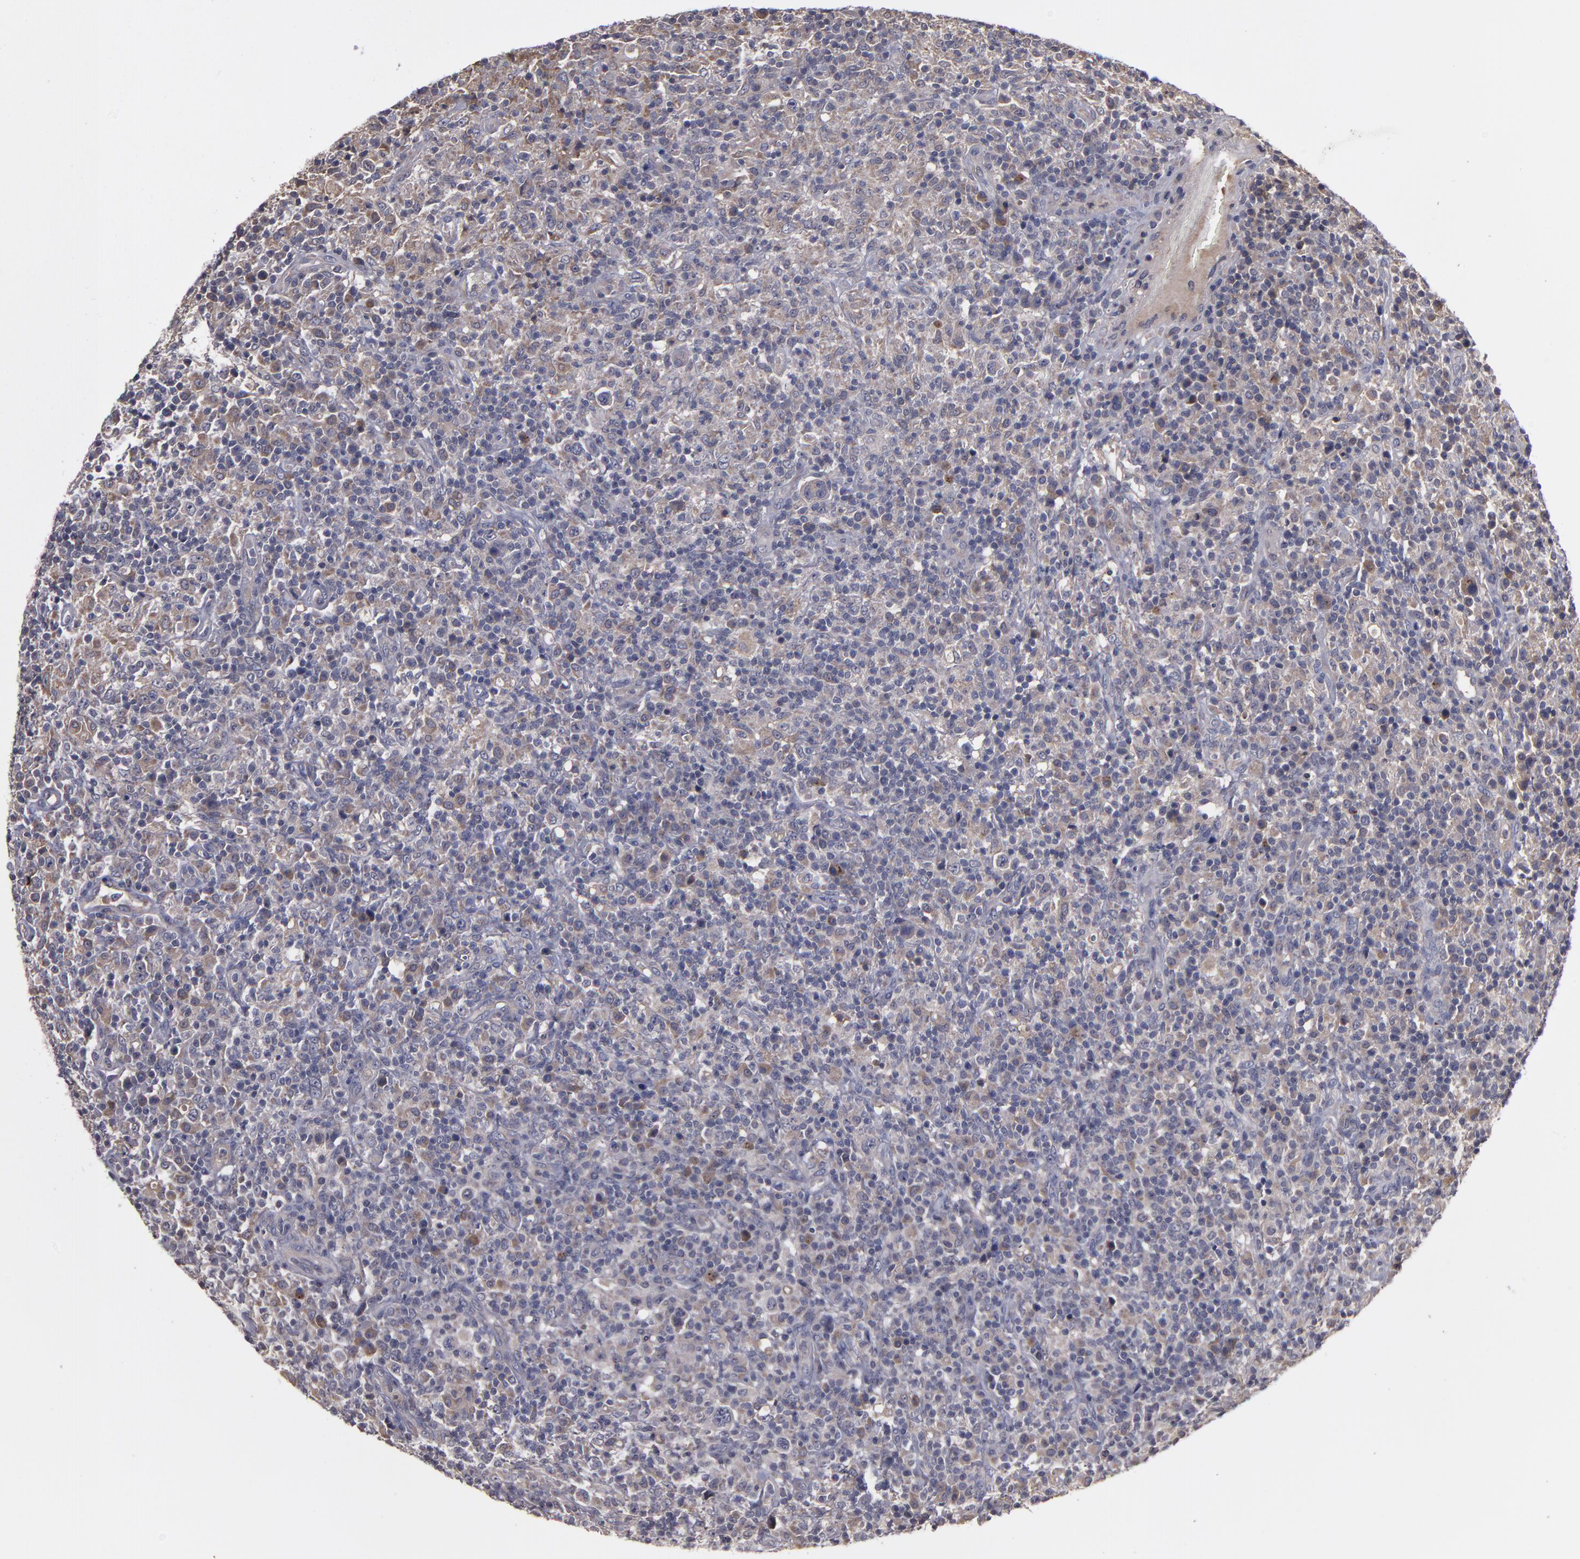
{"staining": {"intensity": "weak", "quantity": "25%-75%", "location": "cytoplasmic/membranous"}, "tissue": "lymphoma", "cell_type": "Tumor cells", "image_type": "cancer", "snomed": [{"axis": "morphology", "description": "Hodgkin's disease, NOS"}, {"axis": "topography", "description": "Lymph node"}], "caption": "Protein expression analysis of human Hodgkin's disease reveals weak cytoplasmic/membranous positivity in about 25%-75% of tumor cells. (DAB (3,3'-diaminobenzidine) IHC with brightfield microscopy, high magnification).", "gene": "MMP11", "patient": {"sex": "male", "age": 65}}